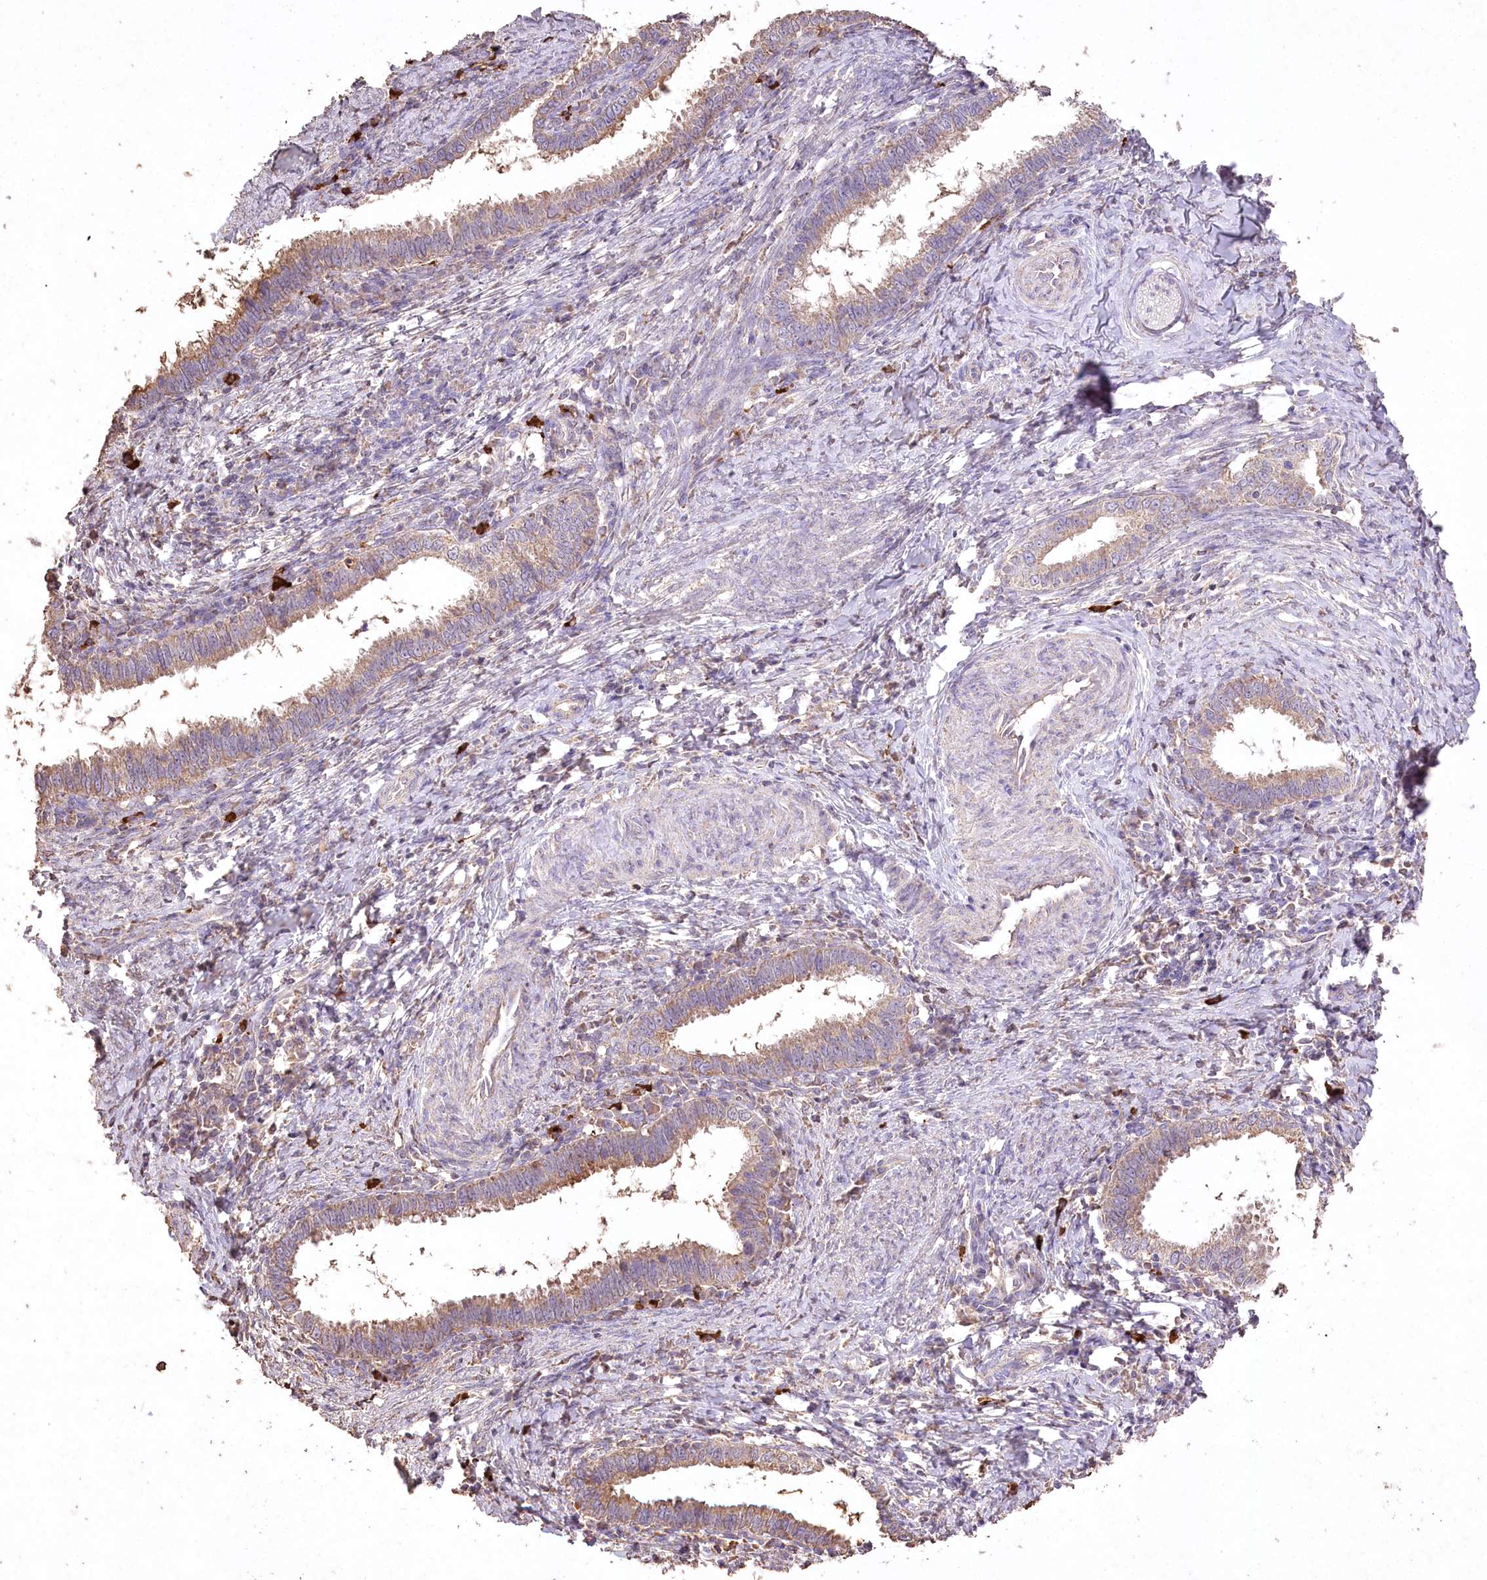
{"staining": {"intensity": "moderate", "quantity": ">75%", "location": "cytoplasmic/membranous"}, "tissue": "cervical cancer", "cell_type": "Tumor cells", "image_type": "cancer", "snomed": [{"axis": "morphology", "description": "Adenocarcinoma, NOS"}, {"axis": "topography", "description": "Cervix"}], "caption": "Immunohistochemistry image of cervical adenocarcinoma stained for a protein (brown), which reveals medium levels of moderate cytoplasmic/membranous positivity in about >75% of tumor cells.", "gene": "IREB2", "patient": {"sex": "female", "age": 36}}